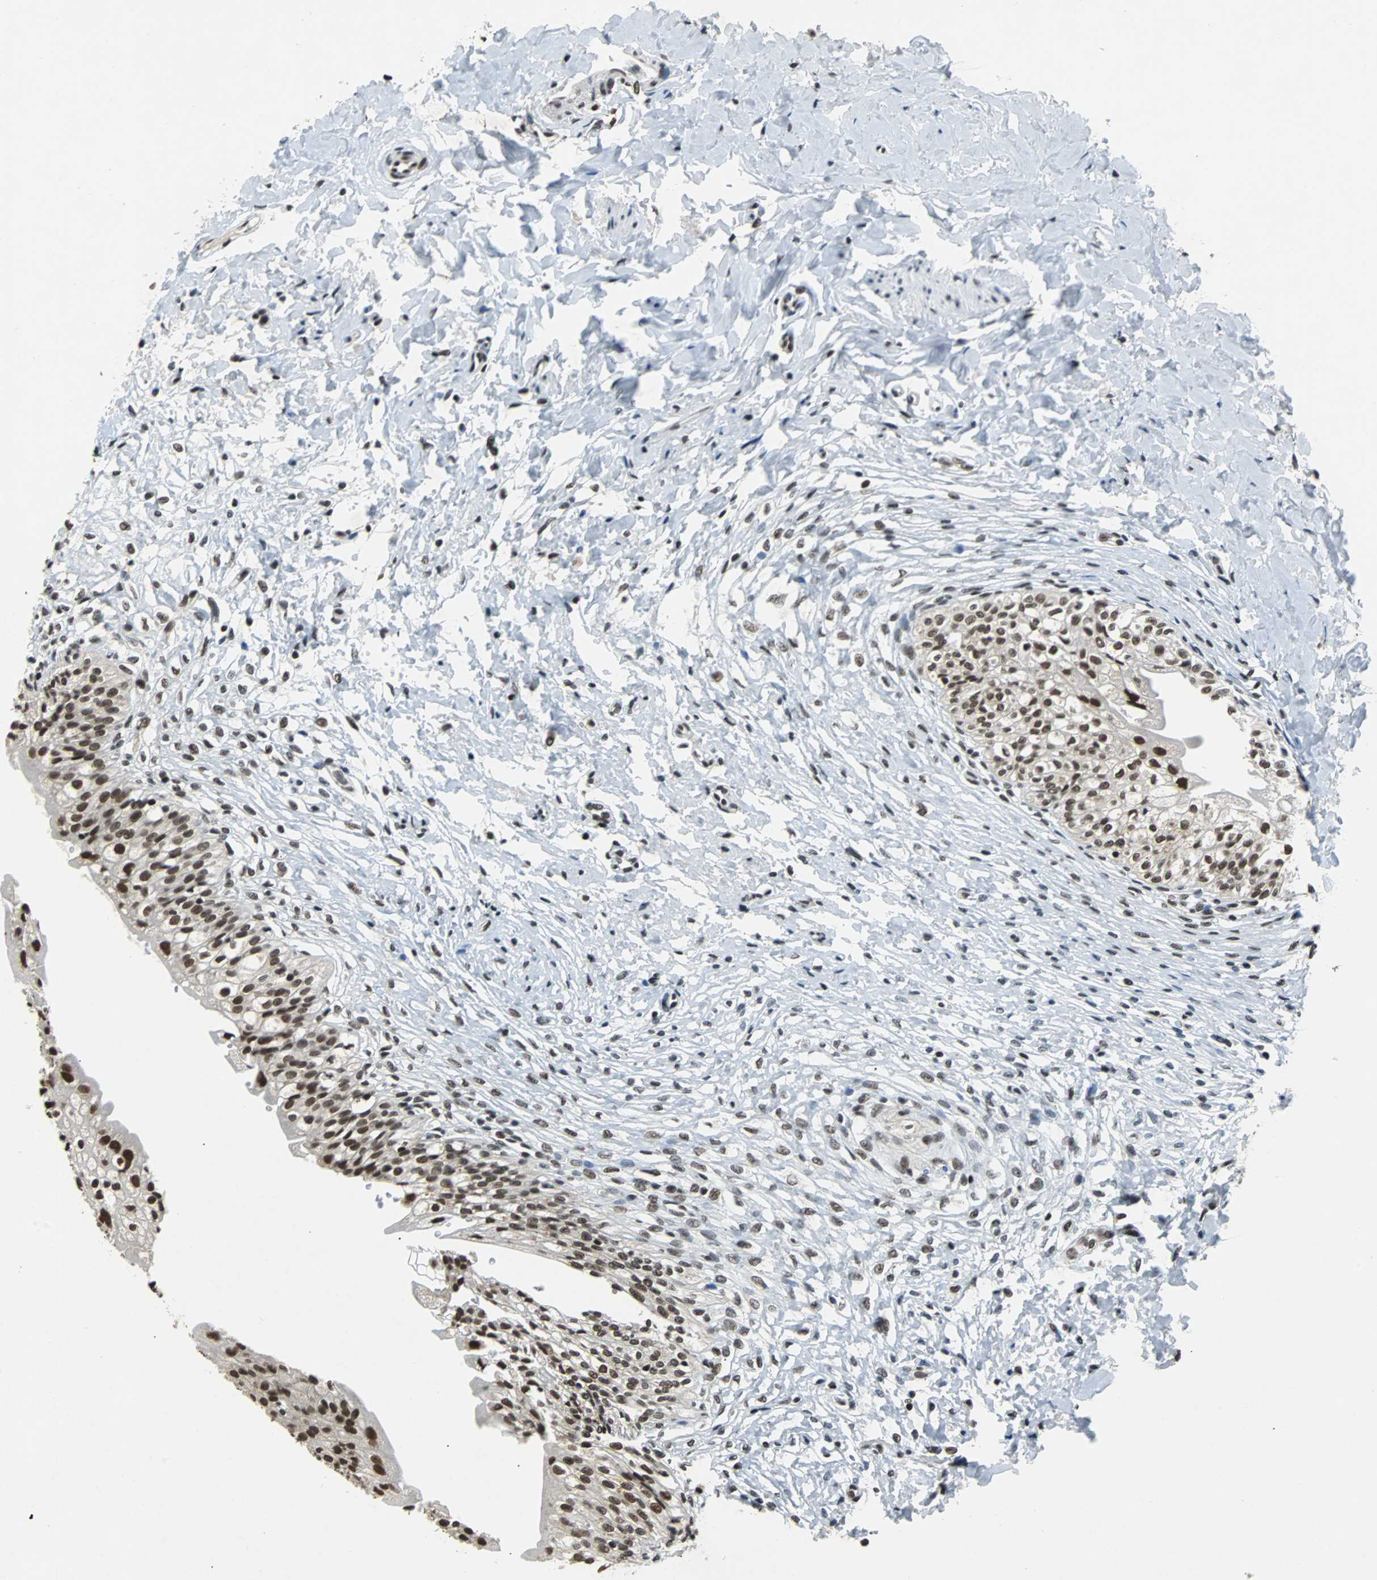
{"staining": {"intensity": "moderate", "quantity": ">75%", "location": "nuclear"}, "tissue": "urinary bladder", "cell_type": "Urothelial cells", "image_type": "normal", "snomed": [{"axis": "morphology", "description": "Normal tissue, NOS"}, {"axis": "morphology", "description": "Inflammation, NOS"}, {"axis": "topography", "description": "Urinary bladder"}], "caption": "A brown stain shows moderate nuclear staining of a protein in urothelial cells of benign human urinary bladder. The staining was performed using DAB (3,3'-diaminobenzidine) to visualize the protein expression in brown, while the nuclei were stained in blue with hematoxylin (Magnification: 20x).", "gene": "GATAD2A", "patient": {"sex": "female", "age": 80}}